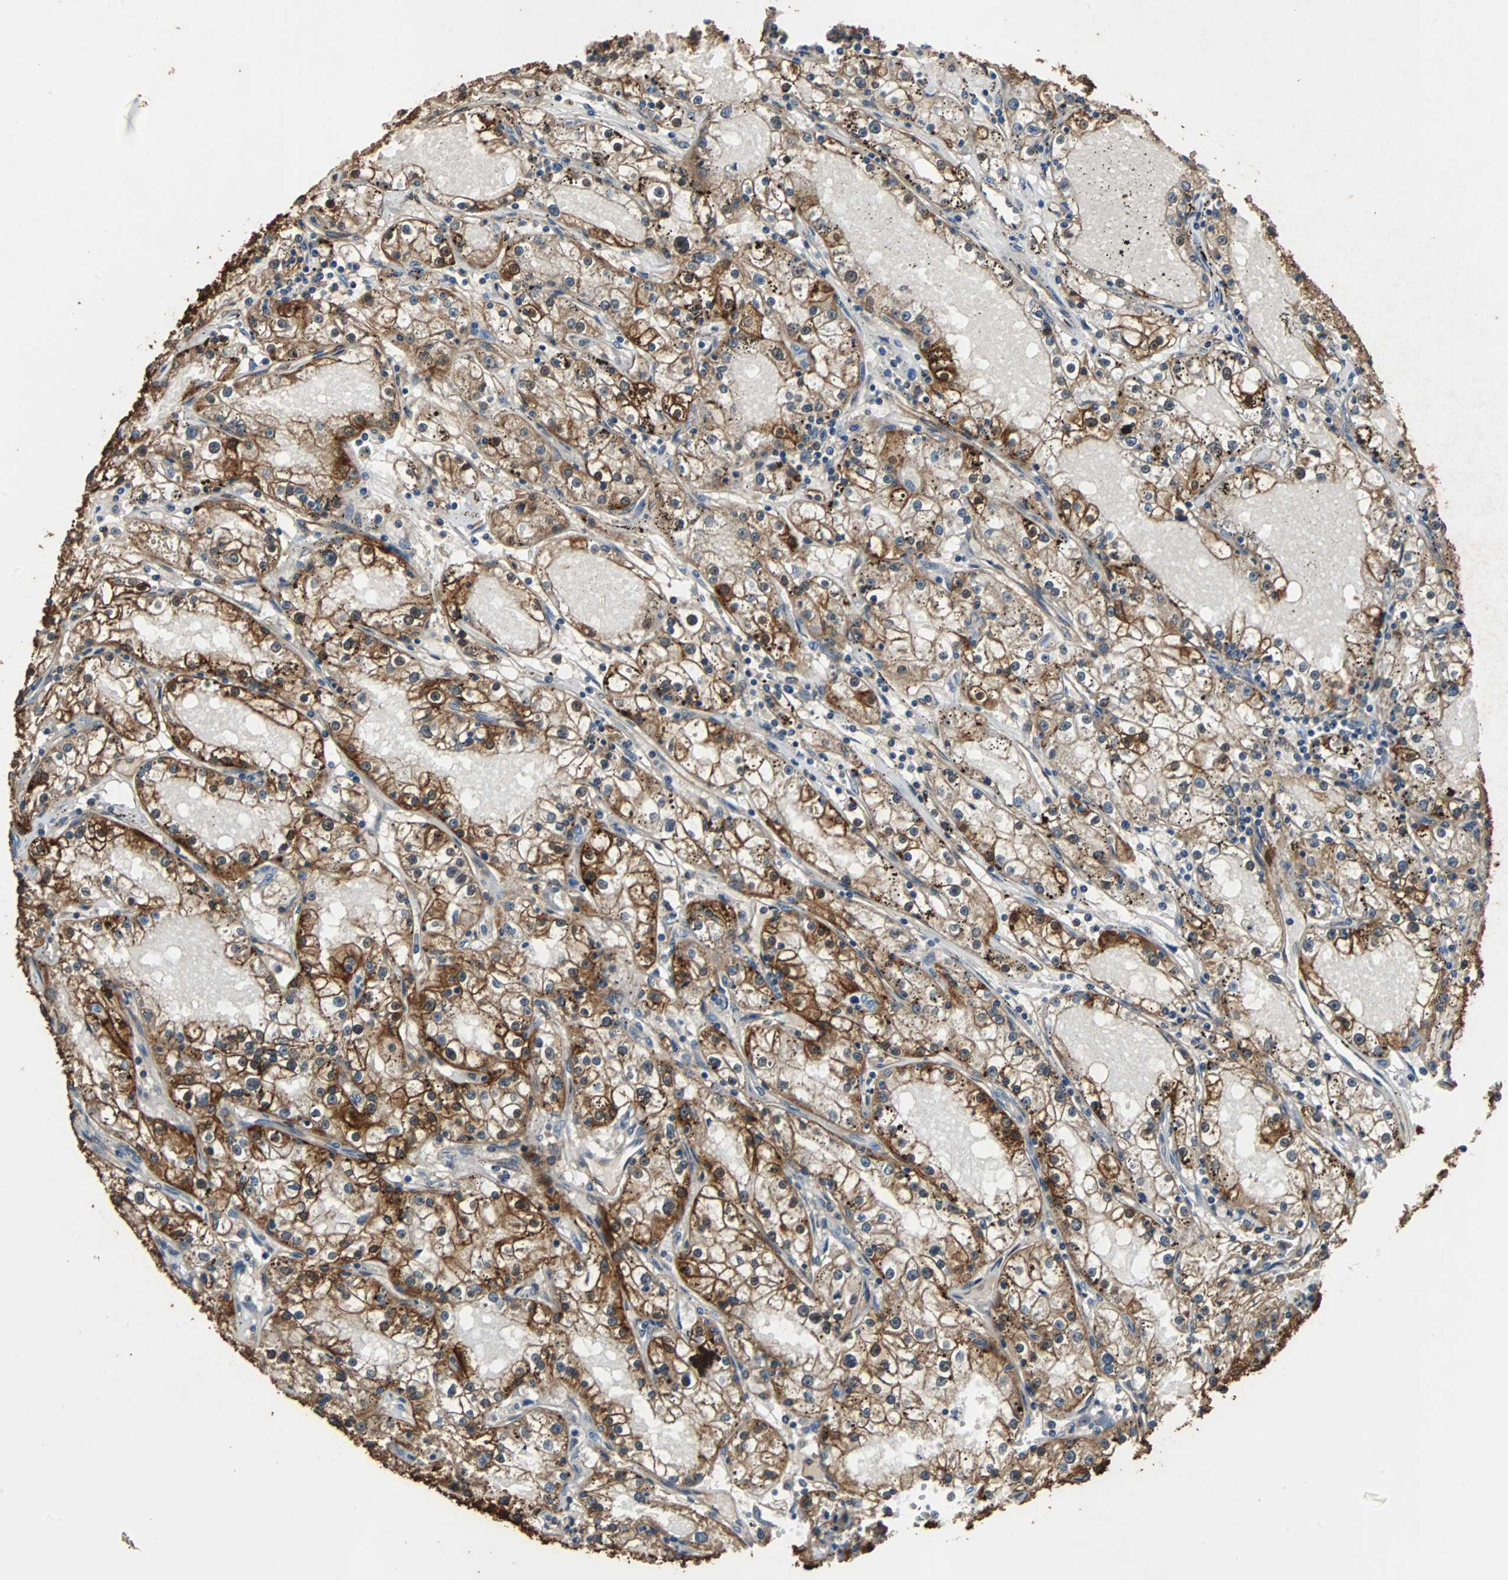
{"staining": {"intensity": "strong", "quantity": ">75%", "location": "cytoplasmic/membranous"}, "tissue": "renal cancer", "cell_type": "Tumor cells", "image_type": "cancer", "snomed": [{"axis": "morphology", "description": "Adenocarcinoma, NOS"}, {"axis": "topography", "description": "Kidney"}], "caption": "Adenocarcinoma (renal) stained with DAB immunohistochemistry (IHC) demonstrates high levels of strong cytoplasmic/membranous staining in about >75% of tumor cells.", "gene": "NDRG1", "patient": {"sex": "male", "age": 56}}